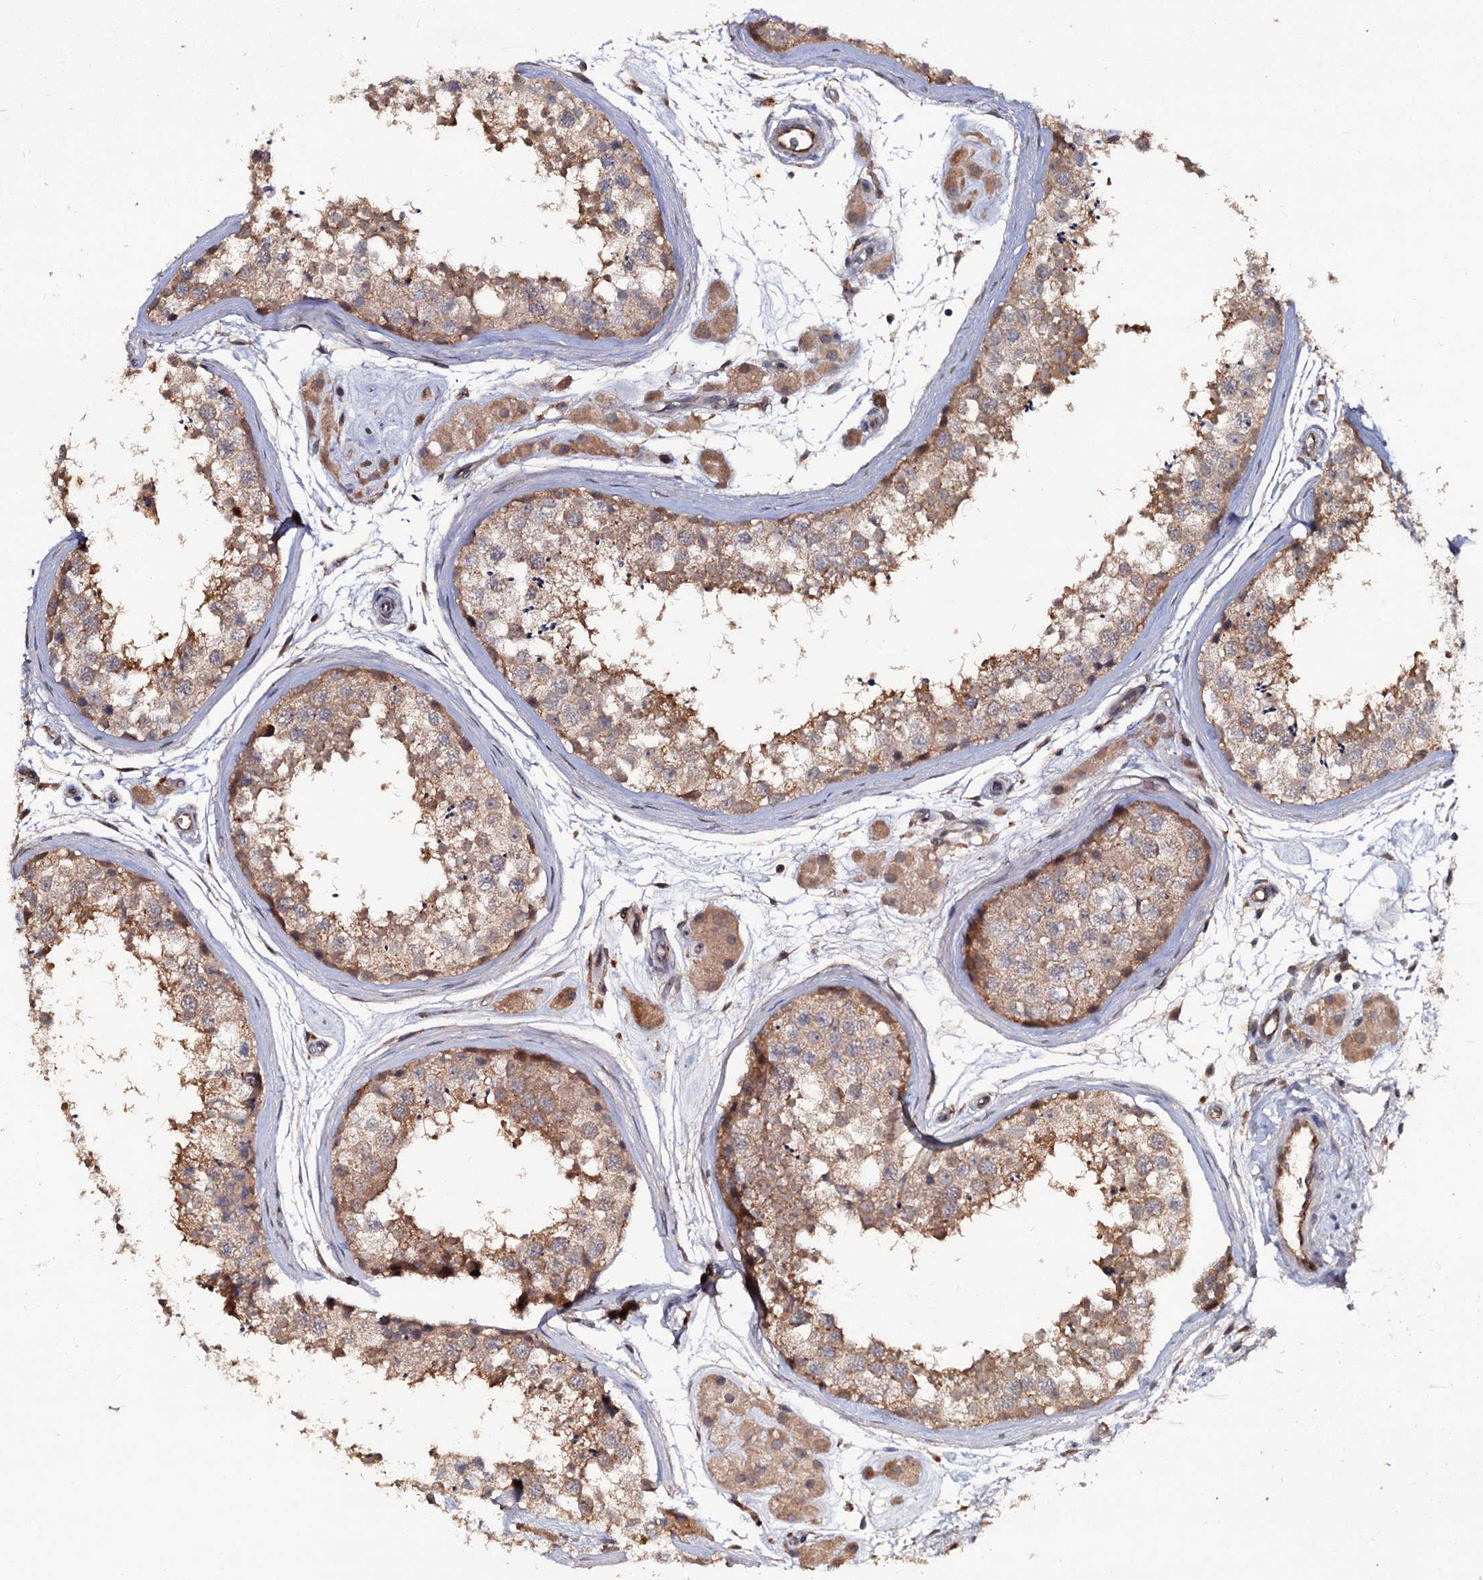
{"staining": {"intensity": "moderate", "quantity": ">75%", "location": "cytoplasmic/membranous"}, "tissue": "testis", "cell_type": "Cells in seminiferous ducts", "image_type": "normal", "snomed": [{"axis": "morphology", "description": "Normal tissue, NOS"}, {"axis": "topography", "description": "Testis"}], "caption": "Immunohistochemical staining of benign human testis displays >75% levels of moderate cytoplasmic/membranous protein positivity in about >75% of cells in seminiferous ducts.", "gene": "NUDCD2", "patient": {"sex": "male", "age": 56}}